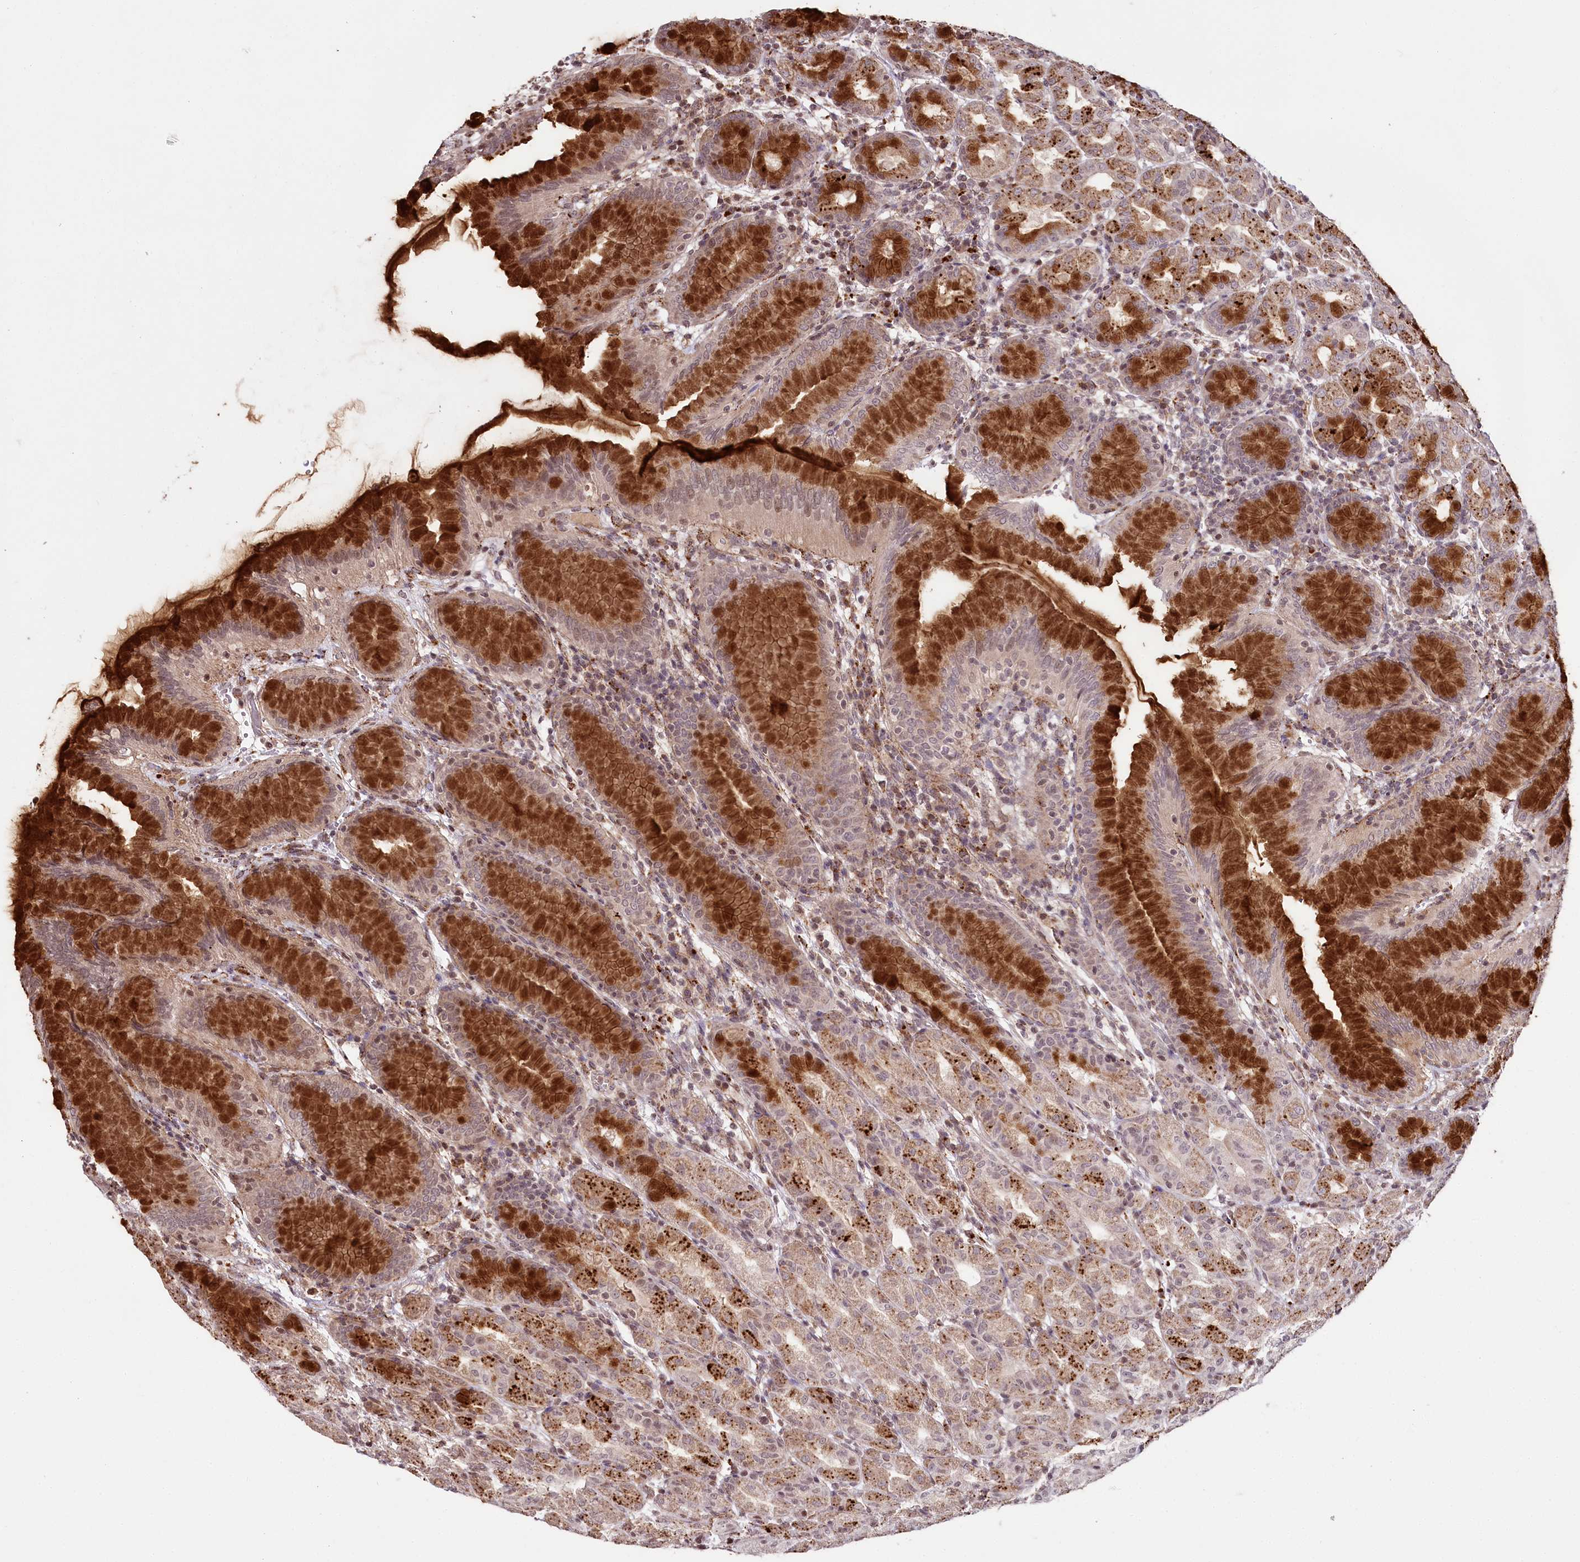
{"staining": {"intensity": "strong", "quantity": "25%-75%", "location": "cytoplasmic/membranous,nuclear"}, "tissue": "stomach", "cell_type": "Glandular cells", "image_type": "normal", "snomed": [{"axis": "morphology", "description": "Normal tissue, NOS"}, {"axis": "topography", "description": "Stomach"}], "caption": "Human stomach stained for a protein (brown) demonstrates strong cytoplasmic/membranous,nuclear positive positivity in about 25%-75% of glandular cells.", "gene": "HOXC8", "patient": {"sex": "female", "age": 79}}